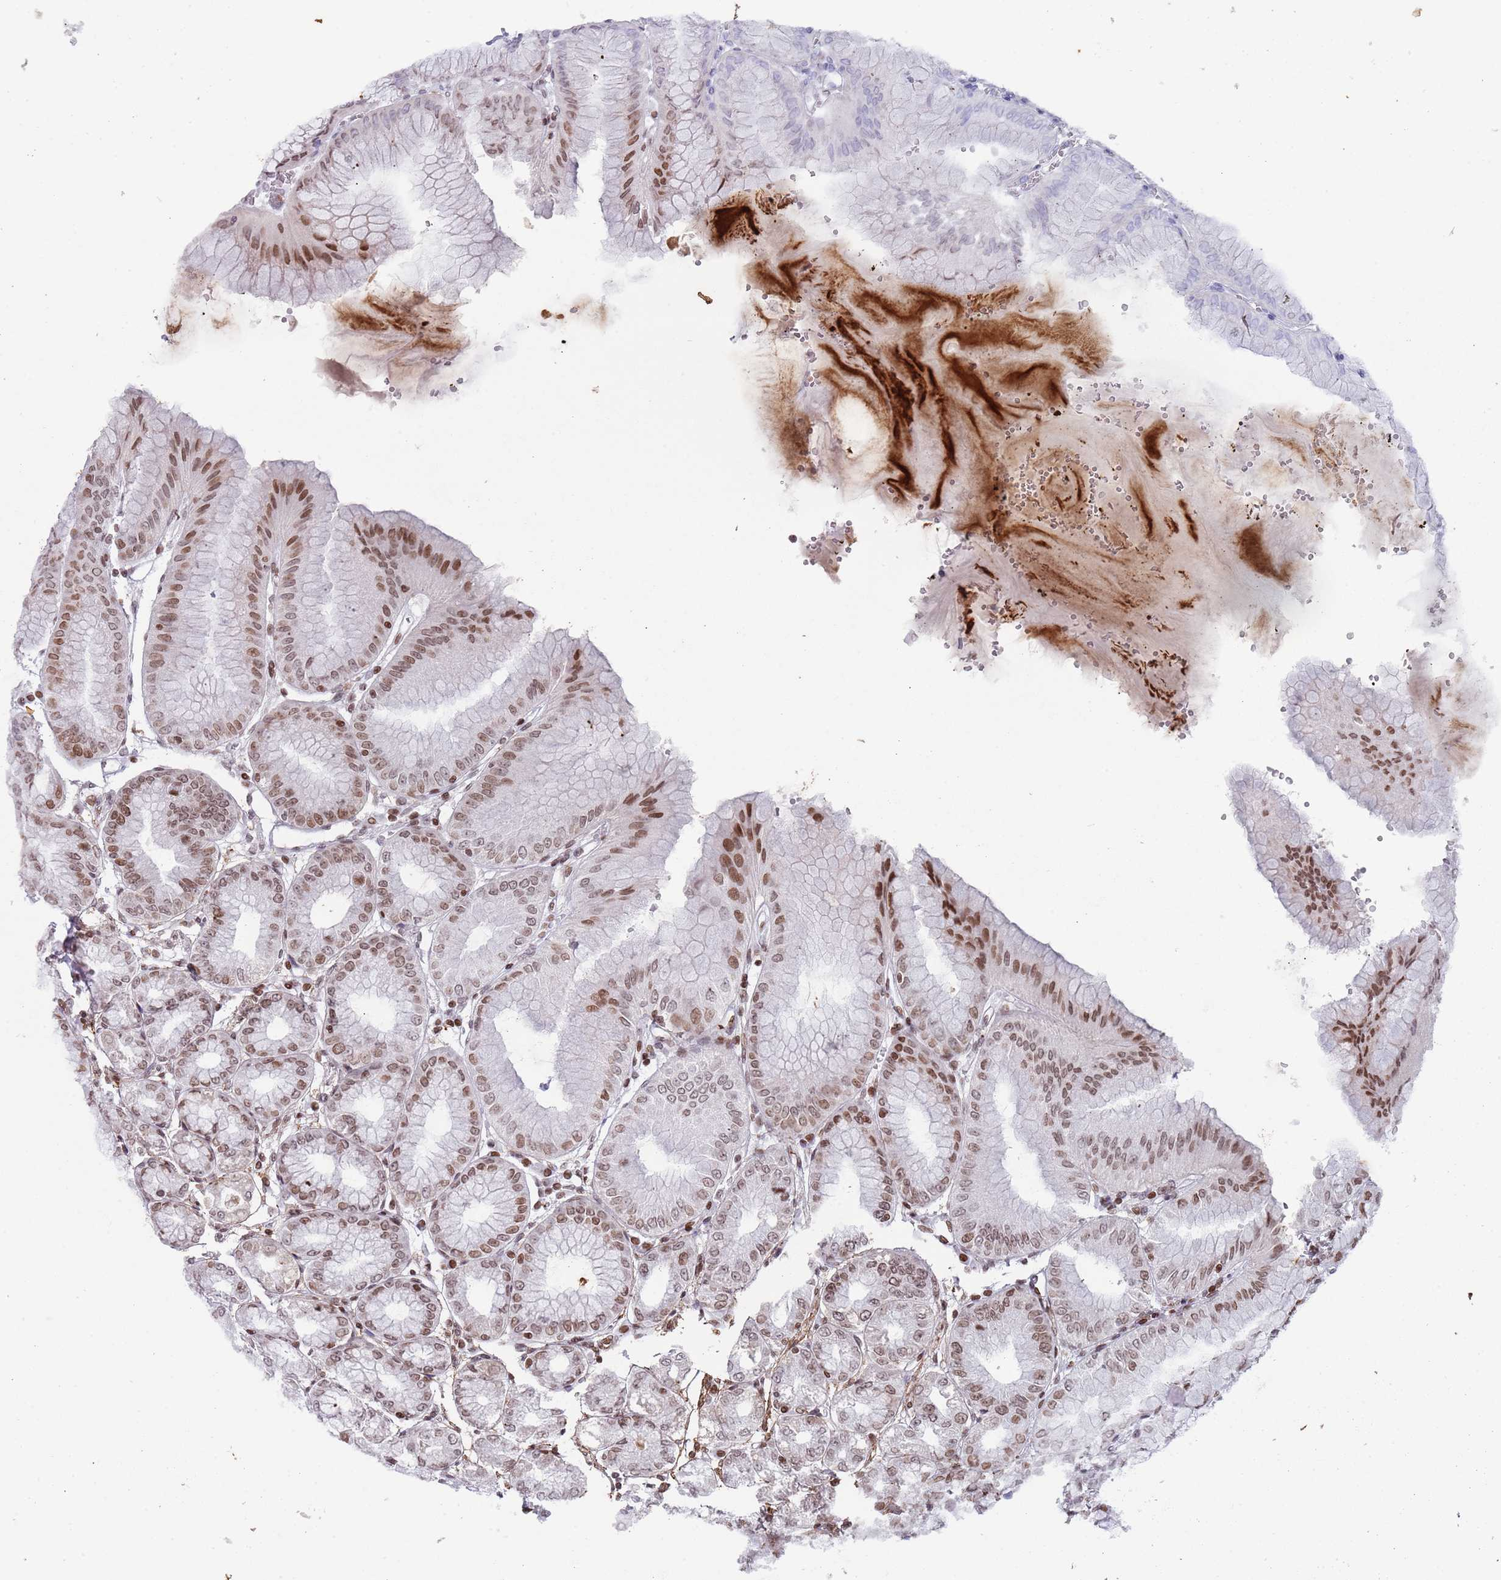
{"staining": {"intensity": "moderate", "quantity": "25%-75%", "location": "nuclear"}, "tissue": "stomach", "cell_type": "Glandular cells", "image_type": "normal", "snomed": [{"axis": "morphology", "description": "Normal tissue, NOS"}, {"axis": "topography", "description": "Stomach, lower"}], "caption": "Moderate nuclear protein expression is identified in approximately 25%-75% of glandular cells in stomach.", "gene": "ENSG00000285547", "patient": {"sex": "male", "age": 71}}